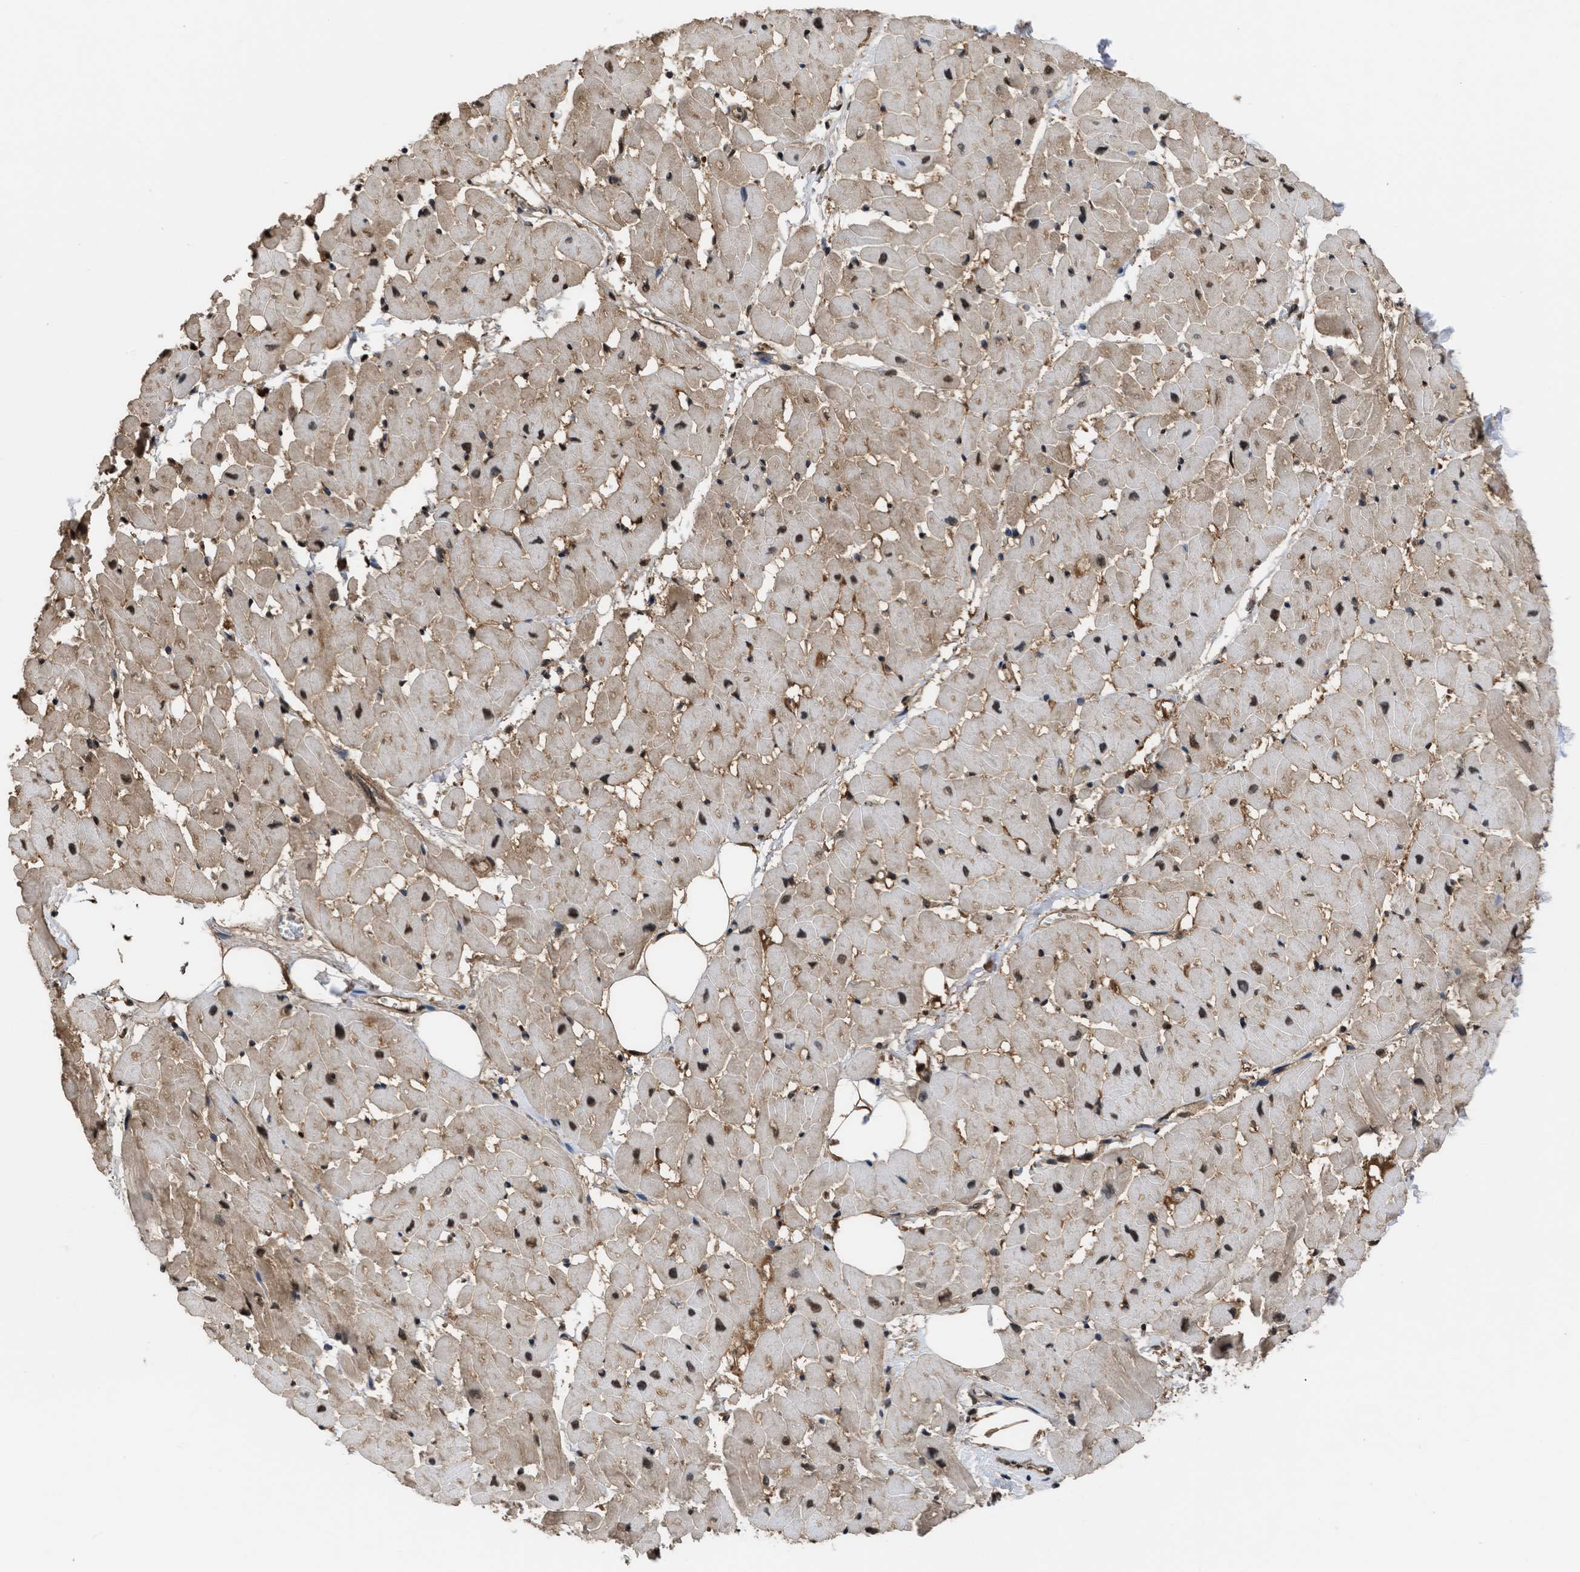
{"staining": {"intensity": "moderate", "quantity": ">75%", "location": "cytoplasmic/membranous,nuclear"}, "tissue": "heart muscle", "cell_type": "Cardiomyocytes", "image_type": "normal", "snomed": [{"axis": "morphology", "description": "Normal tissue, NOS"}, {"axis": "topography", "description": "Heart"}], "caption": "Protein expression by immunohistochemistry (IHC) displays moderate cytoplasmic/membranous,nuclear expression in about >75% of cardiomyocytes in normal heart muscle.", "gene": "YWHAG", "patient": {"sex": "female", "age": 19}}